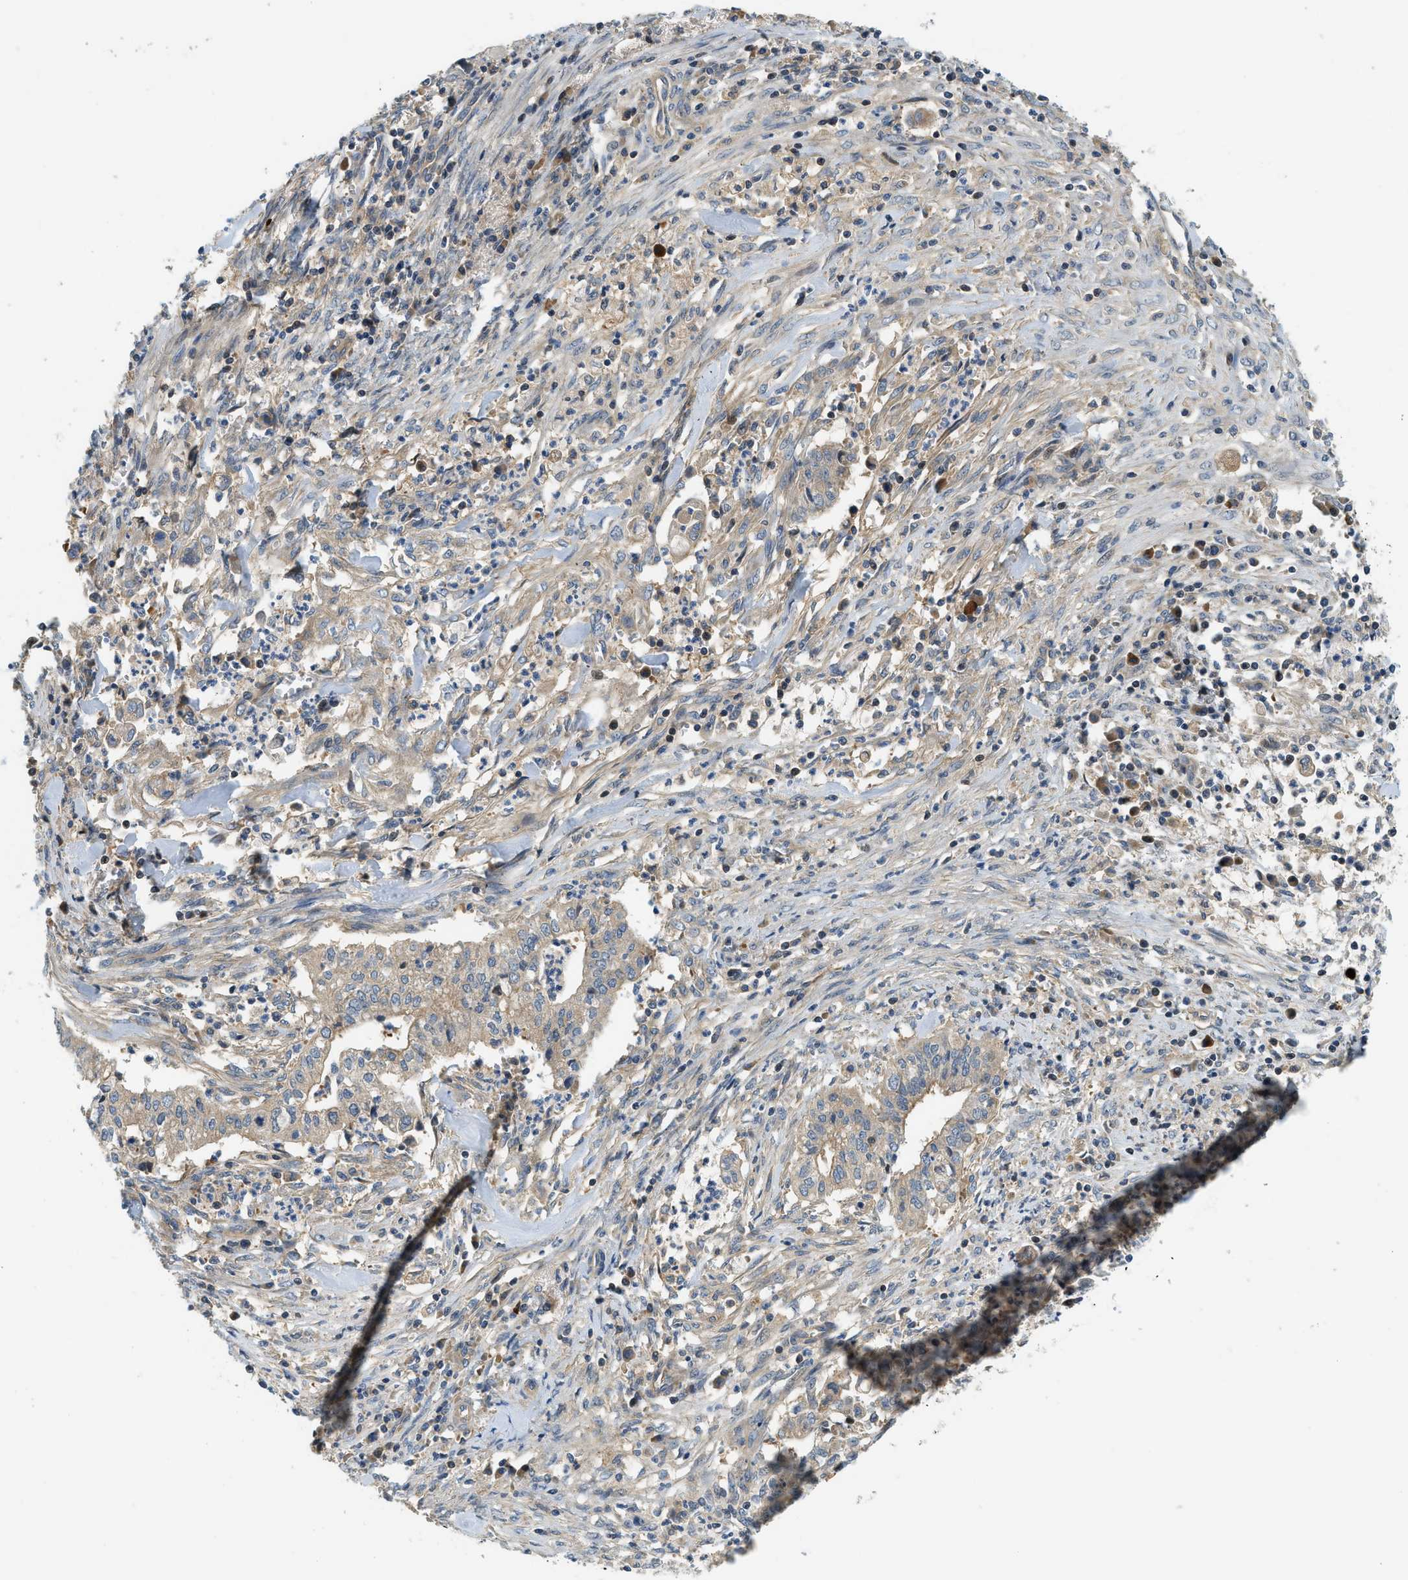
{"staining": {"intensity": "weak", "quantity": "<25%", "location": "cytoplasmic/membranous"}, "tissue": "cervical cancer", "cell_type": "Tumor cells", "image_type": "cancer", "snomed": [{"axis": "morphology", "description": "Adenocarcinoma, NOS"}, {"axis": "topography", "description": "Cervix"}], "caption": "This is a image of IHC staining of cervical adenocarcinoma, which shows no expression in tumor cells.", "gene": "KCNK1", "patient": {"sex": "female", "age": 44}}